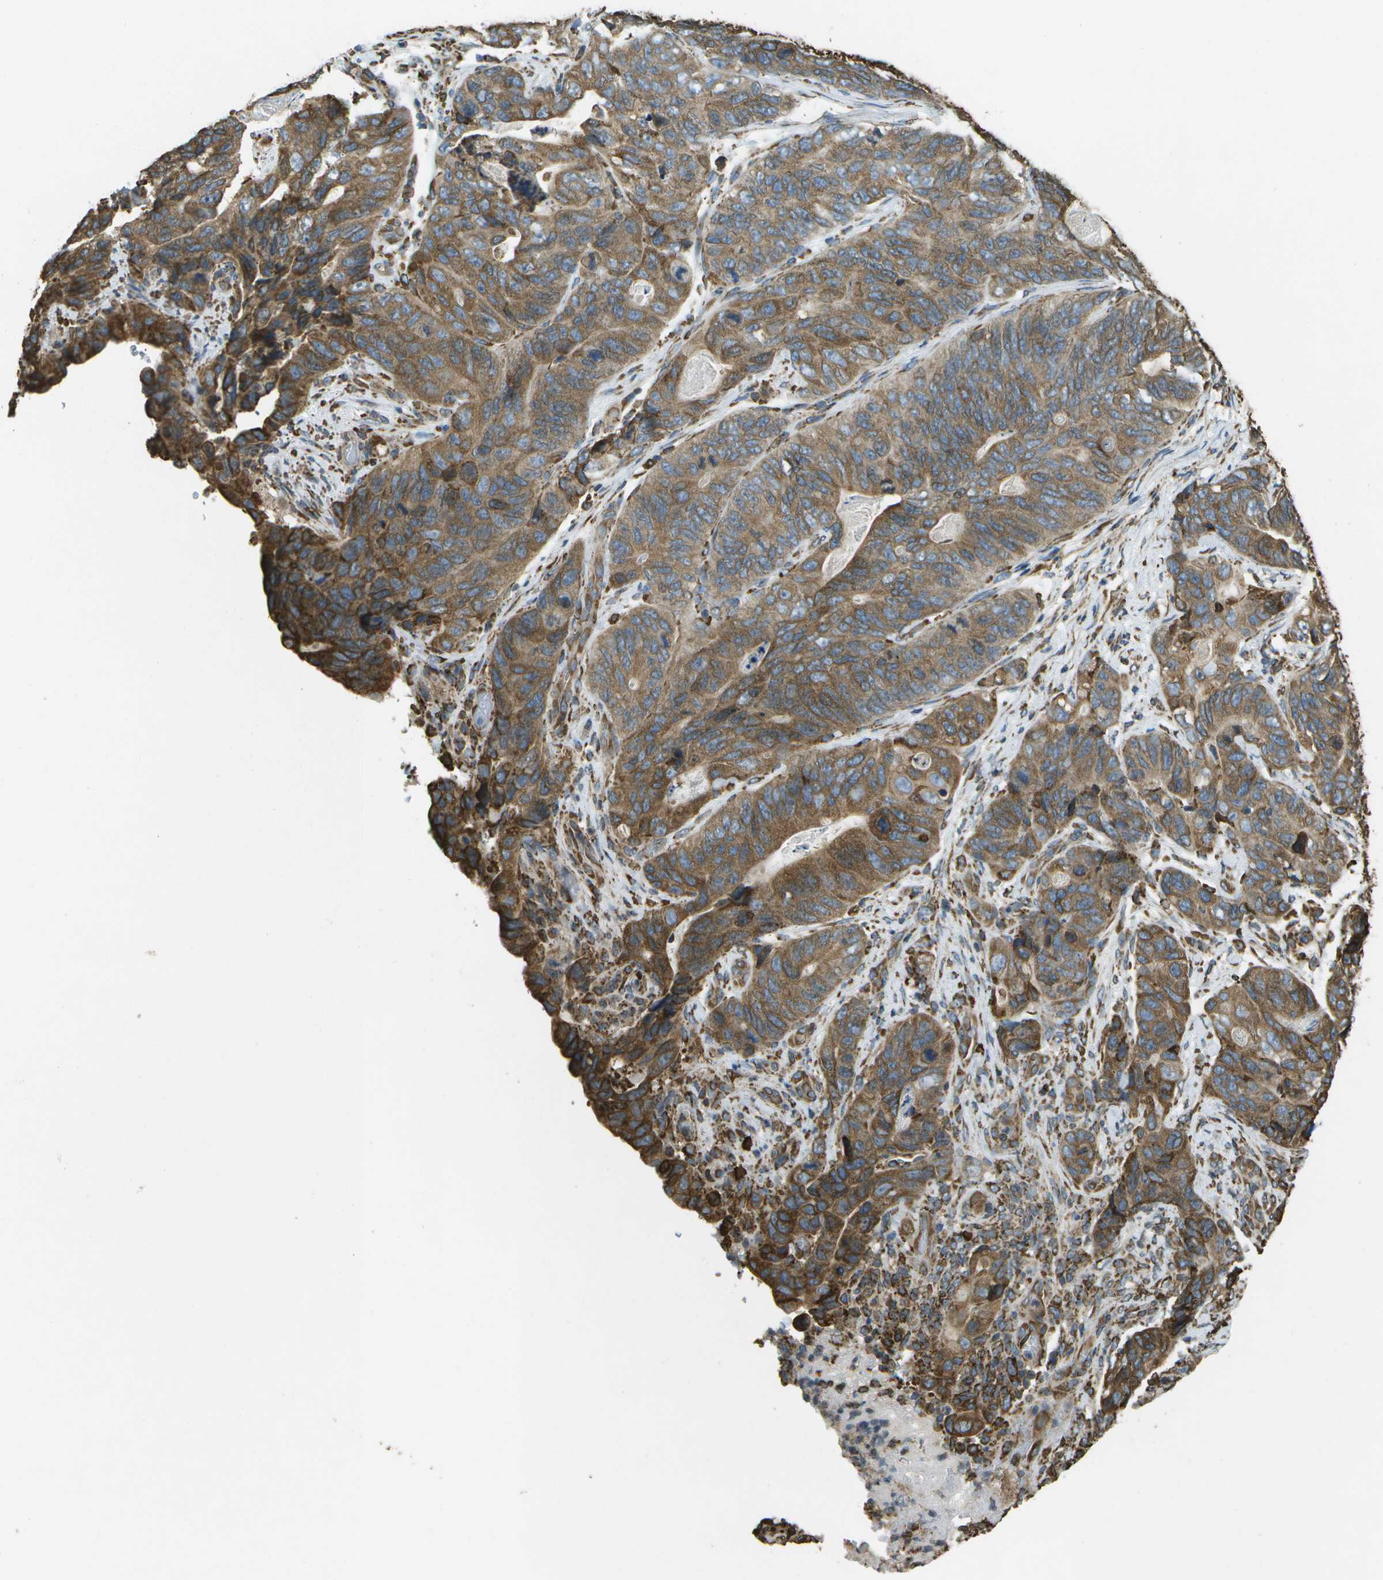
{"staining": {"intensity": "moderate", "quantity": ">75%", "location": "cytoplasmic/membranous"}, "tissue": "stomach cancer", "cell_type": "Tumor cells", "image_type": "cancer", "snomed": [{"axis": "morphology", "description": "Adenocarcinoma, NOS"}, {"axis": "topography", "description": "Stomach"}], "caption": "About >75% of tumor cells in adenocarcinoma (stomach) show moderate cytoplasmic/membranous protein expression as visualized by brown immunohistochemical staining.", "gene": "PDIA4", "patient": {"sex": "female", "age": 89}}